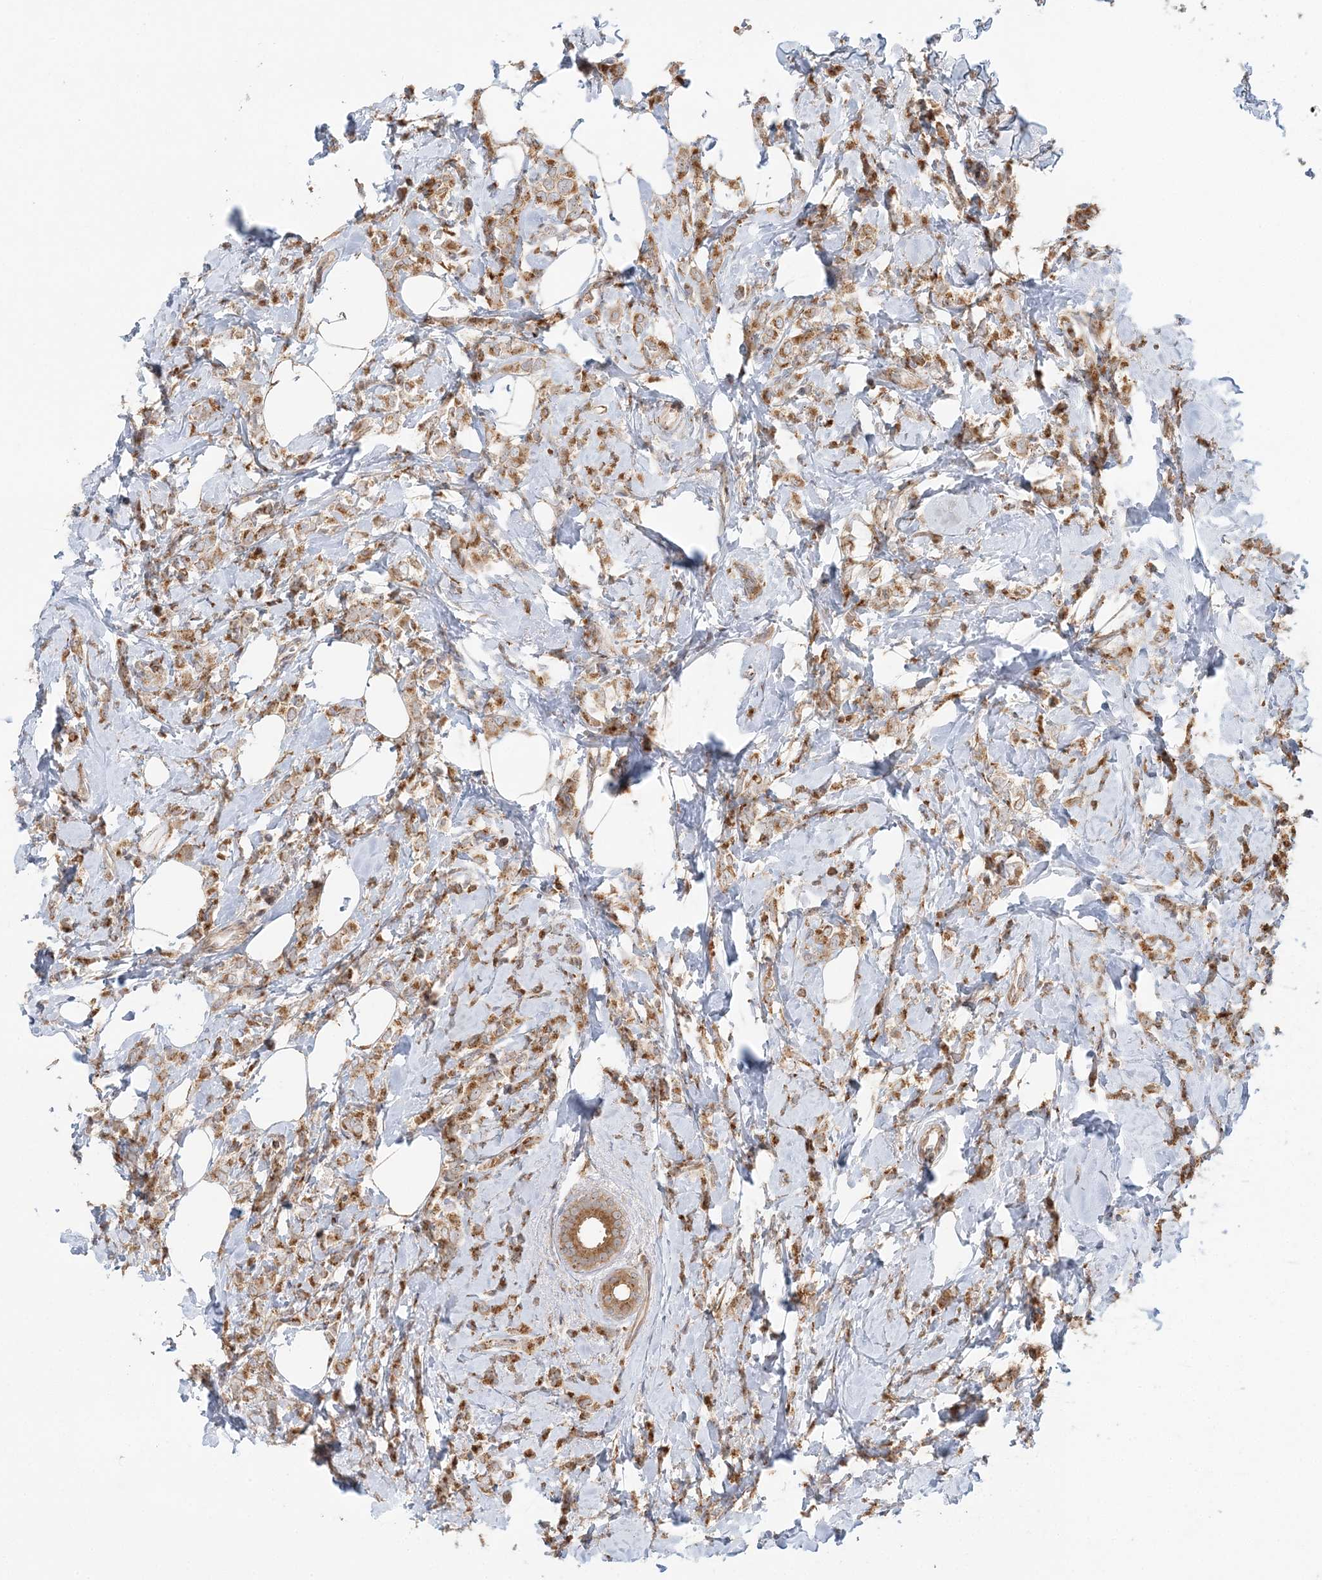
{"staining": {"intensity": "moderate", "quantity": ">75%", "location": "cytoplasmic/membranous"}, "tissue": "breast cancer", "cell_type": "Tumor cells", "image_type": "cancer", "snomed": [{"axis": "morphology", "description": "Lobular carcinoma"}, {"axis": "topography", "description": "Breast"}], "caption": "Immunohistochemical staining of breast cancer displays medium levels of moderate cytoplasmic/membranous expression in about >75% of tumor cells. The protein is stained brown, and the nuclei are stained in blue (DAB (3,3'-diaminobenzidine) IHC with brightfield microscopy, high magnification).", "gene": "ABCC3", "patient": {"sex": "female", "age": 47}}